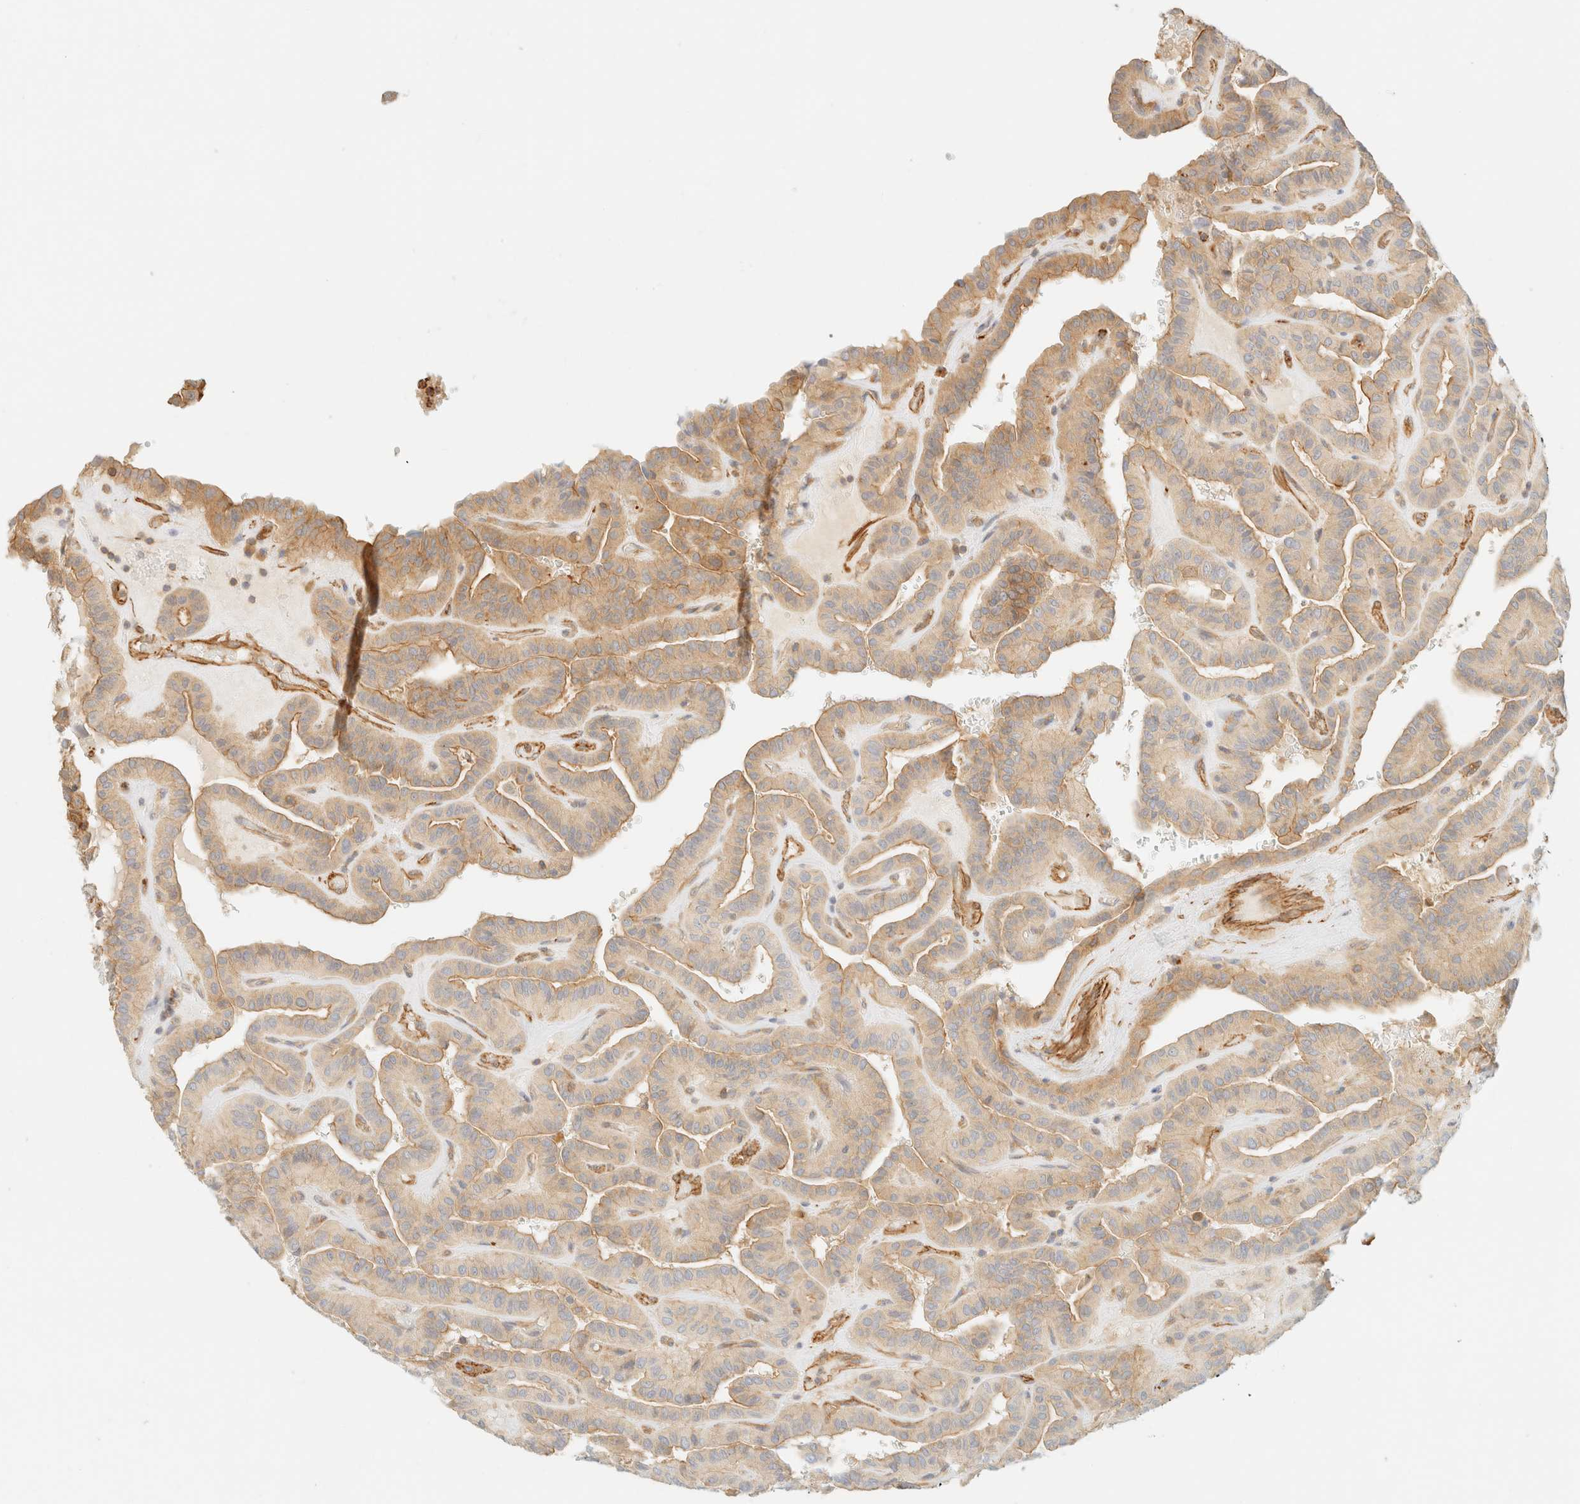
{"staining": {"intensity": "weak", "quantity": ">75%", "location": "cytoplasmic/membranous"}, "tissue": "thyroid cancer", "cell_type": "Tumor cells", "image_type": "cancer", "snomed": [{"axis": "morphology", "description": "Papillary adenocarcinoma, NOS"}, {"axis": "topography", "description": "Thyroid gland"}], "caption": "Weak cytoplasmic/membranous positivity is appreciated in approximately >75% of tumor cells in papillary adenocarcinoma (thyroid).", "gene": "OTOP2", "patient": {"sex": "male", "age": 77}}